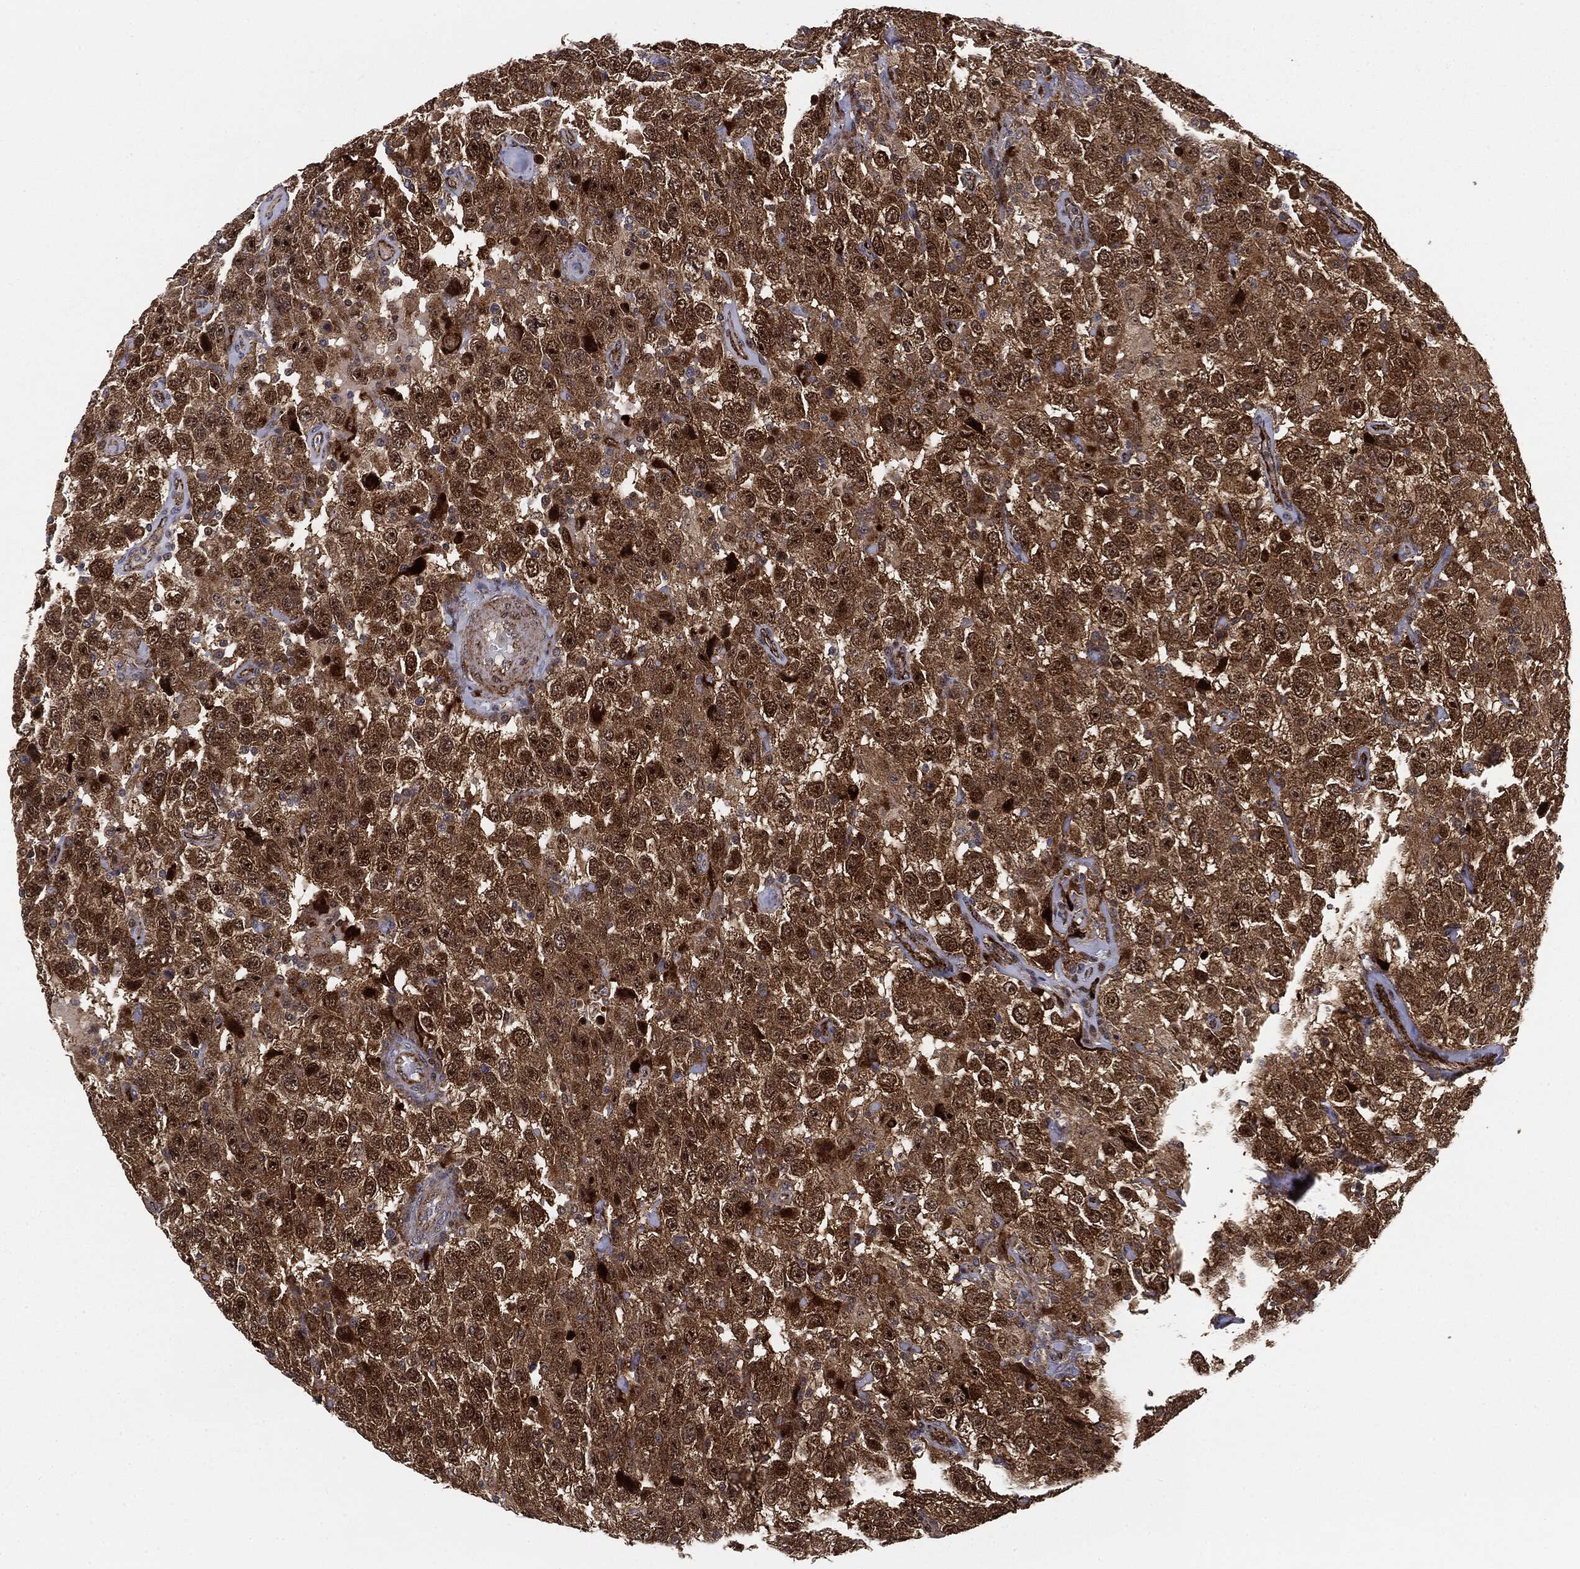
{"staining": {"intensity": "moderate", "quantity": ">75%", "location": "cytoplasmic/membranous,nuclear"}, "tissue": "testis cancer", "cell_type": "Tumor cells", "image_type": "cancer", "snomed": [{"axis": "morphology", "description": "Seminoma, NOS"}, {"axis": "topography", "description": "Testis"}], "caption": "Testis cancer (seminoma) tissue shows moderate cytoplasmic/membranous and nuclear staining in about >75% of tumor cells, visualized by immunohistochemistry.", "gene": "PTEN", "patient": {"sex": "male", "age": 41}}